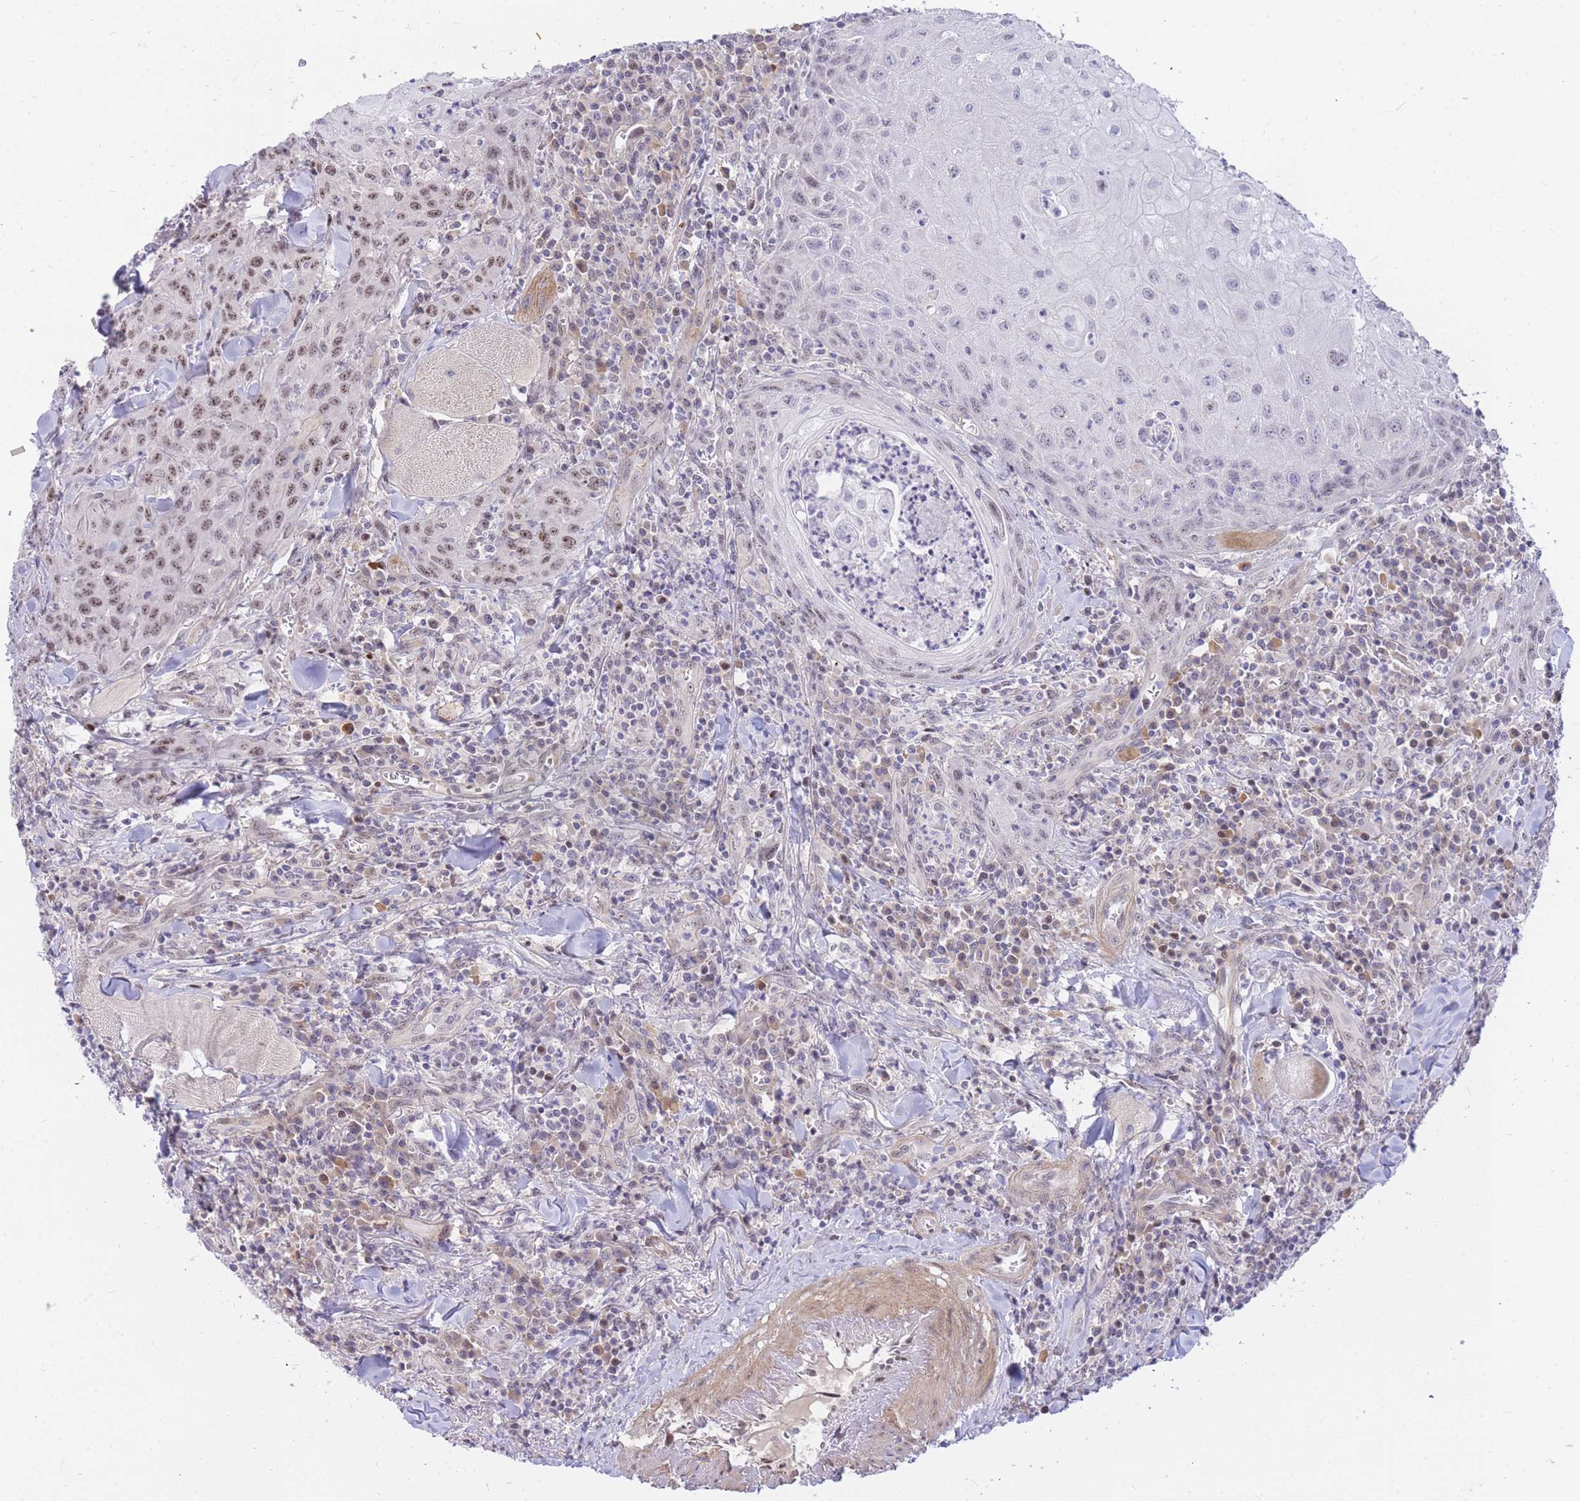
{"staining": {"intensity": "moderate", "quantity": "<25%", "location": "nuclear"}, "tissue": "head and neck cancer", "cell_type": "Tumor cells", "image_type": "cancer", "snomed": [{"axis": "morphology", "description": "Normal tissue, NOS"}, {"axis": "morphology", "description": "Squamous cell carcinoma, NOS"}, {"axis": "topography", "description": "Oral tissue"}, {"axis": "topography", "description": "Head-Neck"}], "caption": "Human head and neck squamous cell carcinoma stained for a protein (brown) reveals moderate nuclear positive positivity in about <25% of tumor cells.", "gene": "TLE2", "patient": {"sex": "female", "age": 70}}